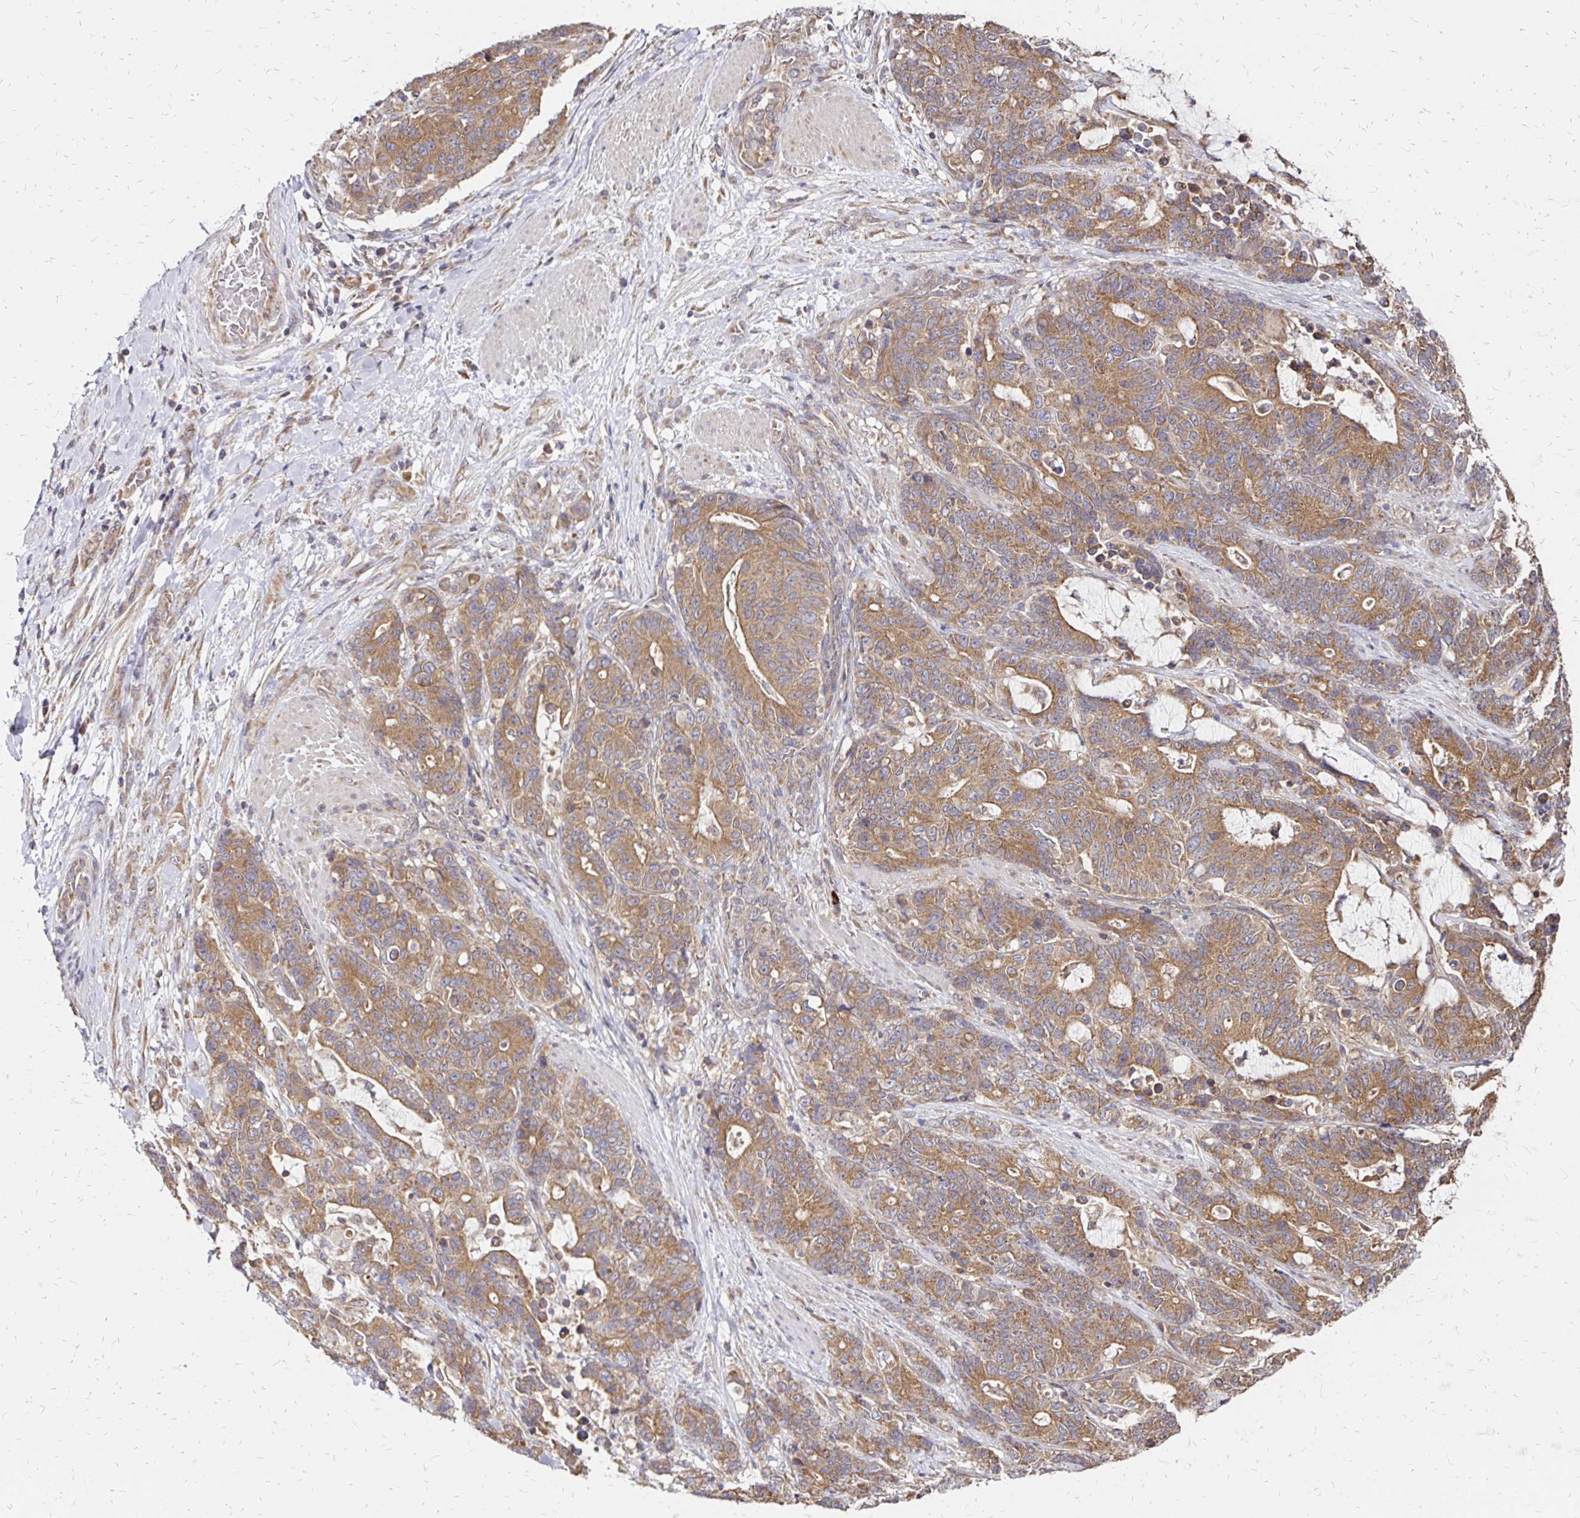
{"staining": {"intensity": "moderate", "quantity": ">75%", "location": "cytoplasmic/membranous"}, "tissue": "stomach cancer", "cell_type": "Tumor cells", "image_type": "cancer", "snomed": [{"axis": "morphology", "description": "Normal tissue, NOS"}, {"axis": "morphology", "description": "Adenocarcinoma, NOS"}, {"axis": "topography", "description": "Stomach"}], "caption": "Stomach cancer (adenocarcinoma) was stained to show a protein in brown. There is medium levels of moderate cytoplasmic/membranous positivity in approximately >75% of tumor cells. (Brightfield microscopy of DAB IHC at high magnification).", "gene": "ZW10", "patient": {"sex": "female", "age": 64}}